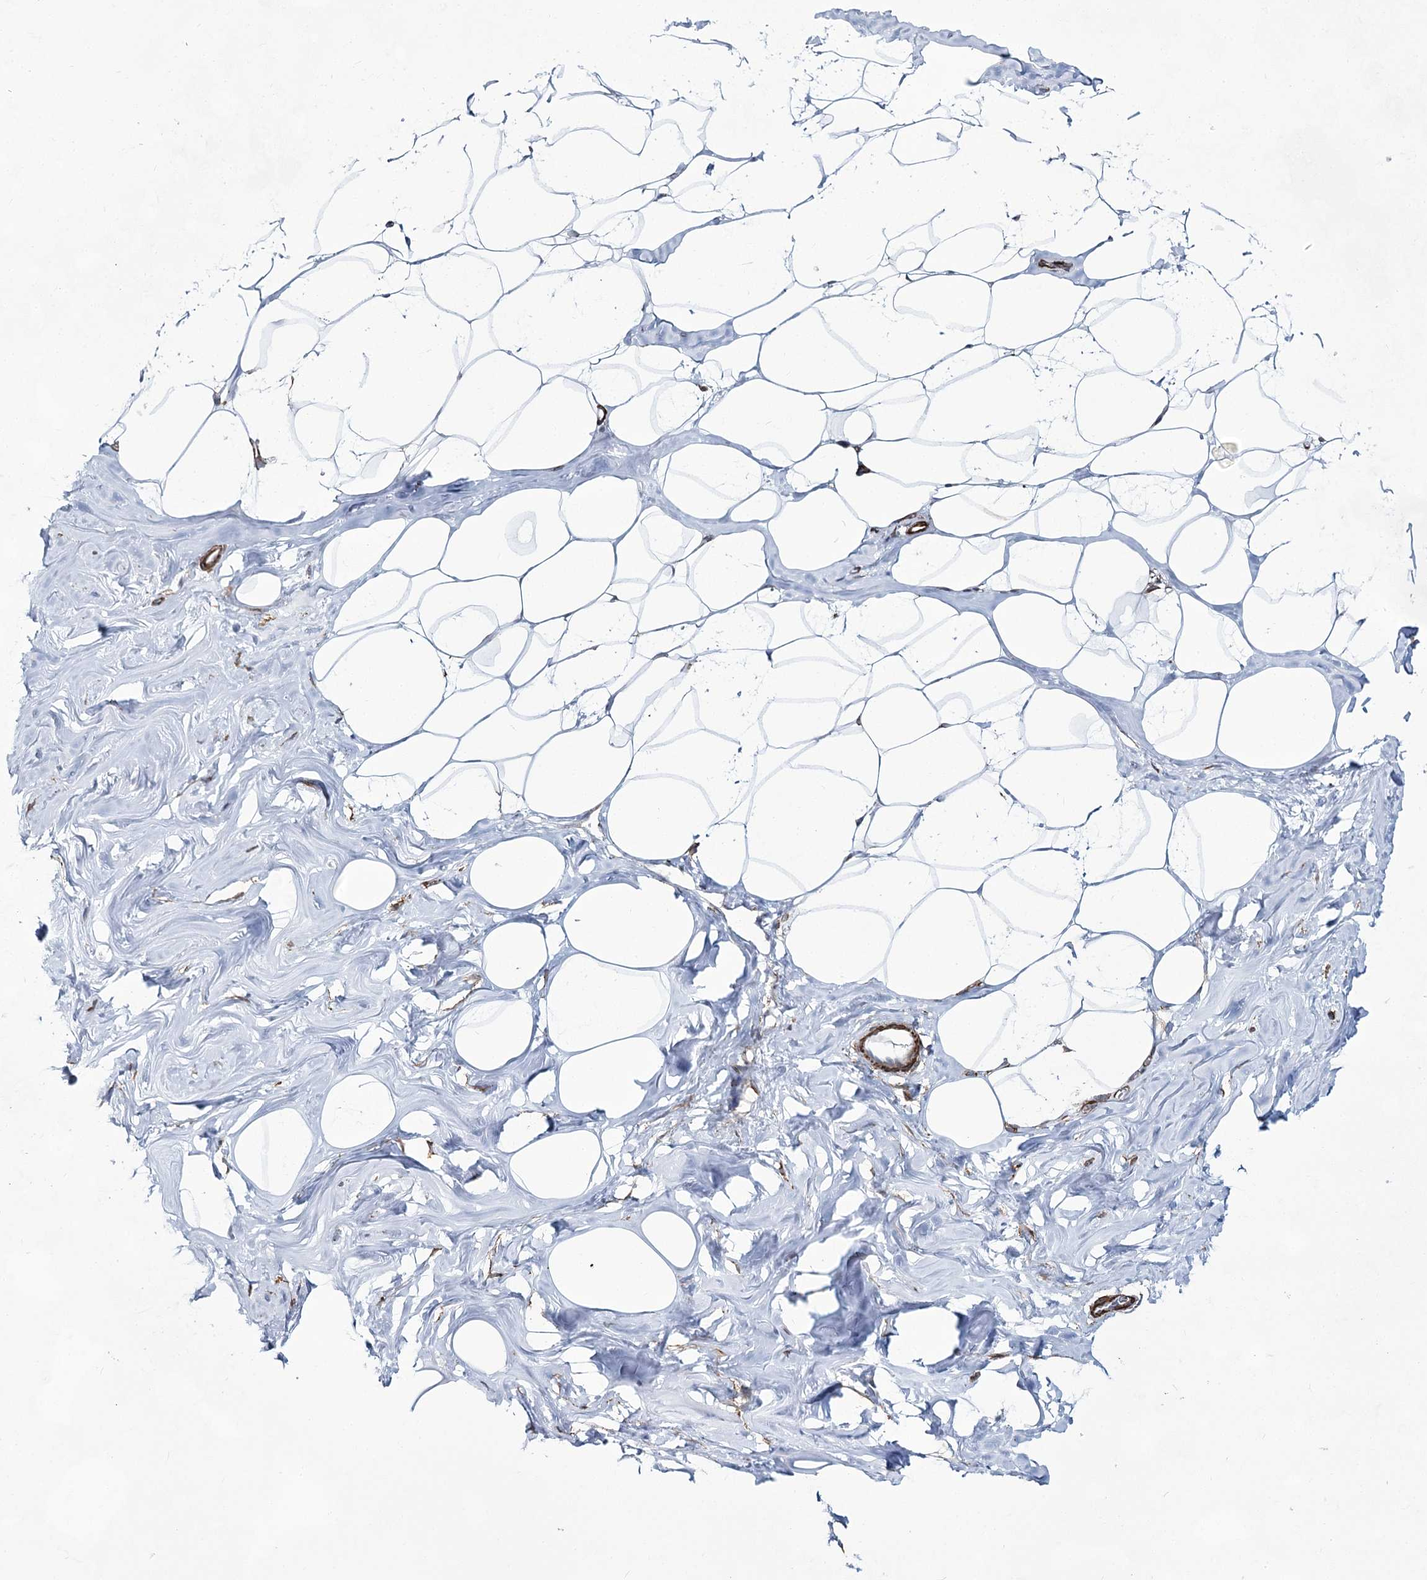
{"staining": {"intensity": "negative", "quantity": "none", "location": "none"}, "tissue": "adipose tissue", "cell_type": "Adipocytes", "image_type": "normal", "snomed": [{"axis": "morphology", "description": "Normal tissue, NOS"}, {"axis": "morphology", "description": "Fibrosis, NOS"}, {"axis": "topography", "description": "Breast"}, {"axis": "topography", "description": "Adipose tissue"}], "caption": "IHC image of benign adipose tissue: human adipose tissue stained with DAB (3,3'-diaminobenzidine) shows no significant protein expression in adipocytes.", "gene": "CWF19L1", "patient": {"sex": "female", "age": 39}}